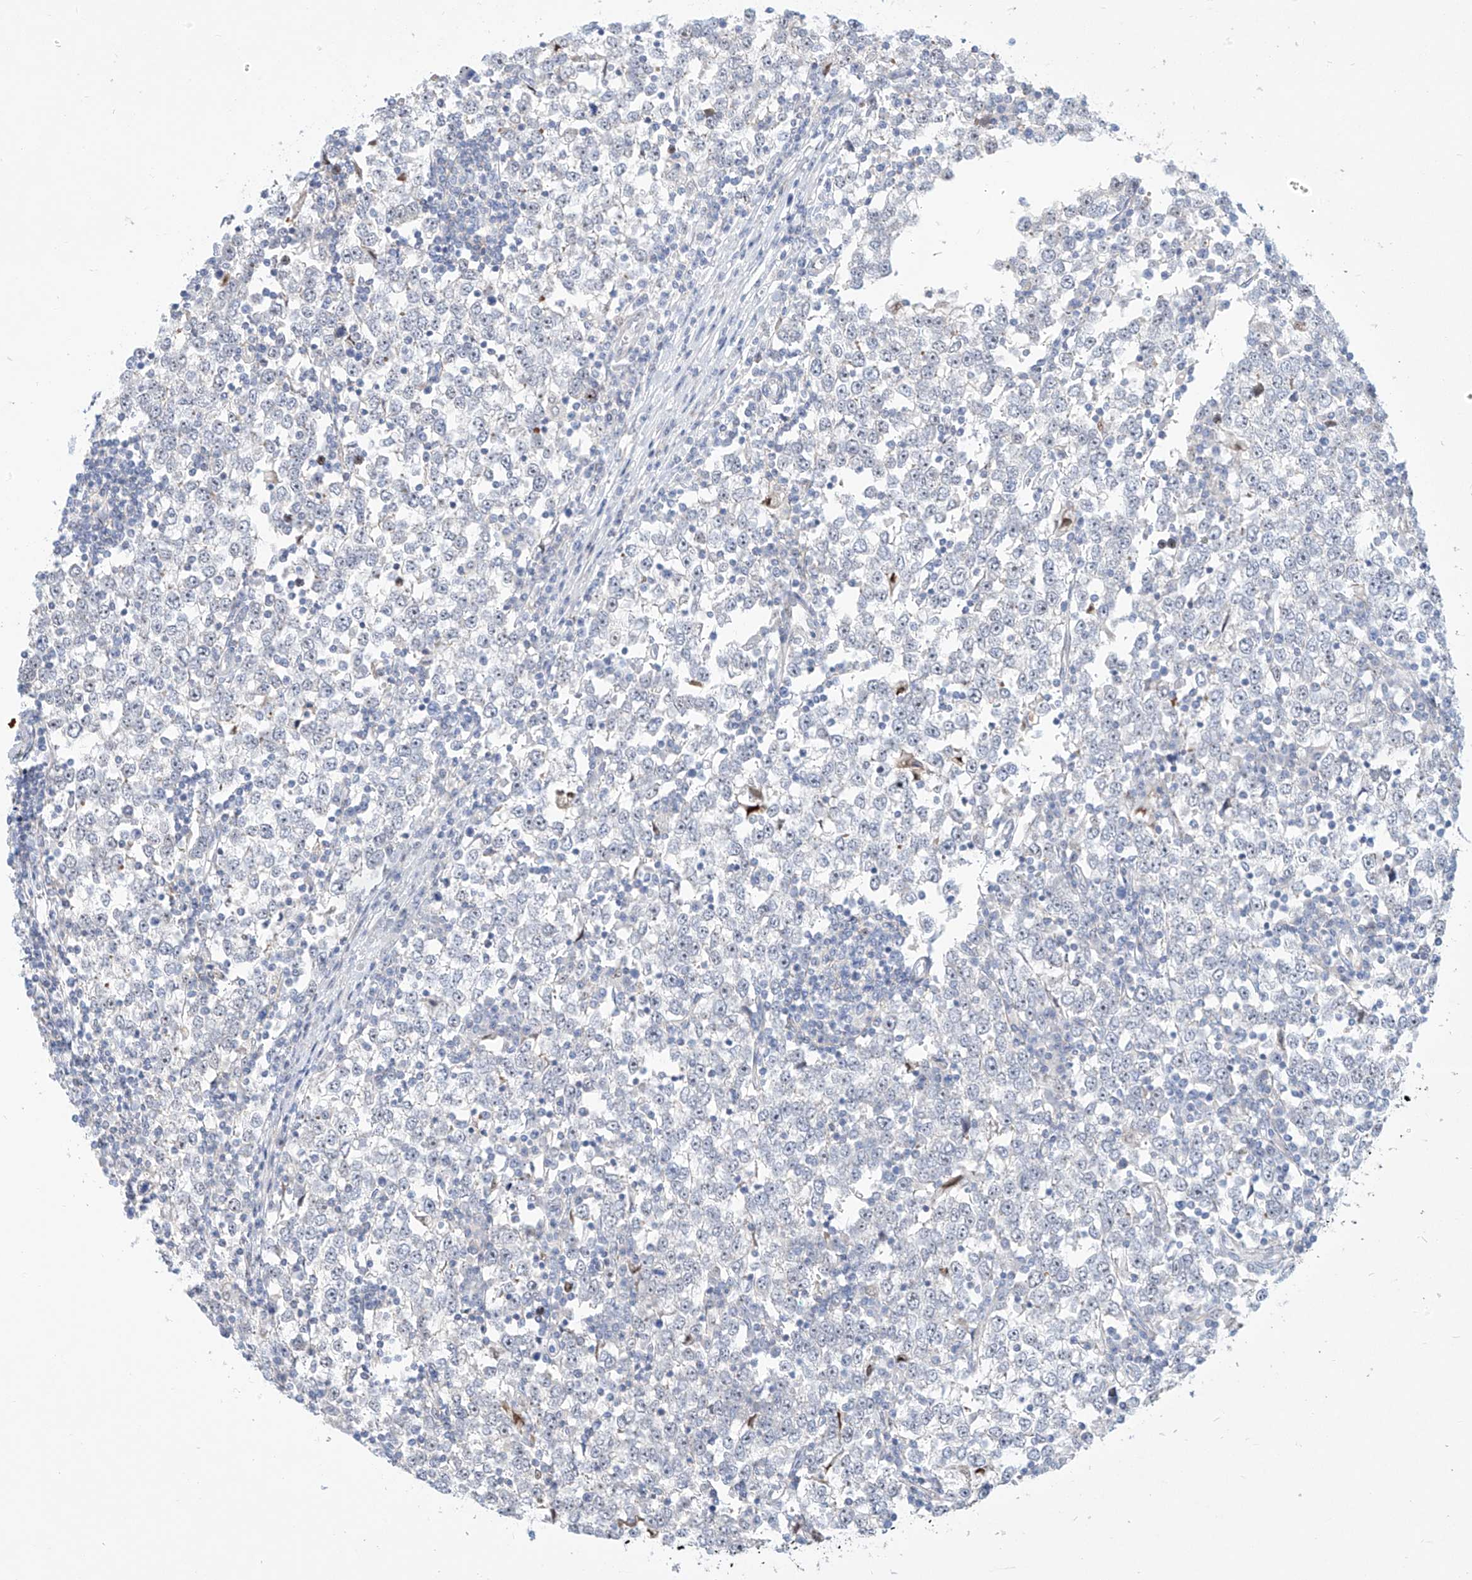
{"staining": {"intensity": "negative", "quantity": "none", "location": "none"}, "tissue": "testis cancer", "cell_type": "Tumor cells", "image_type": "cancer", "snomed": [{"axis": "morphology", "description": "Seminoma, NOS"}, {"axis": "topography", "description": "Testis"}], "caption": "An image of human testis seminoma is negative for staining in tumor cells.", "gene": "SNU13", "patient": {"sex": "male", "age": 65}}